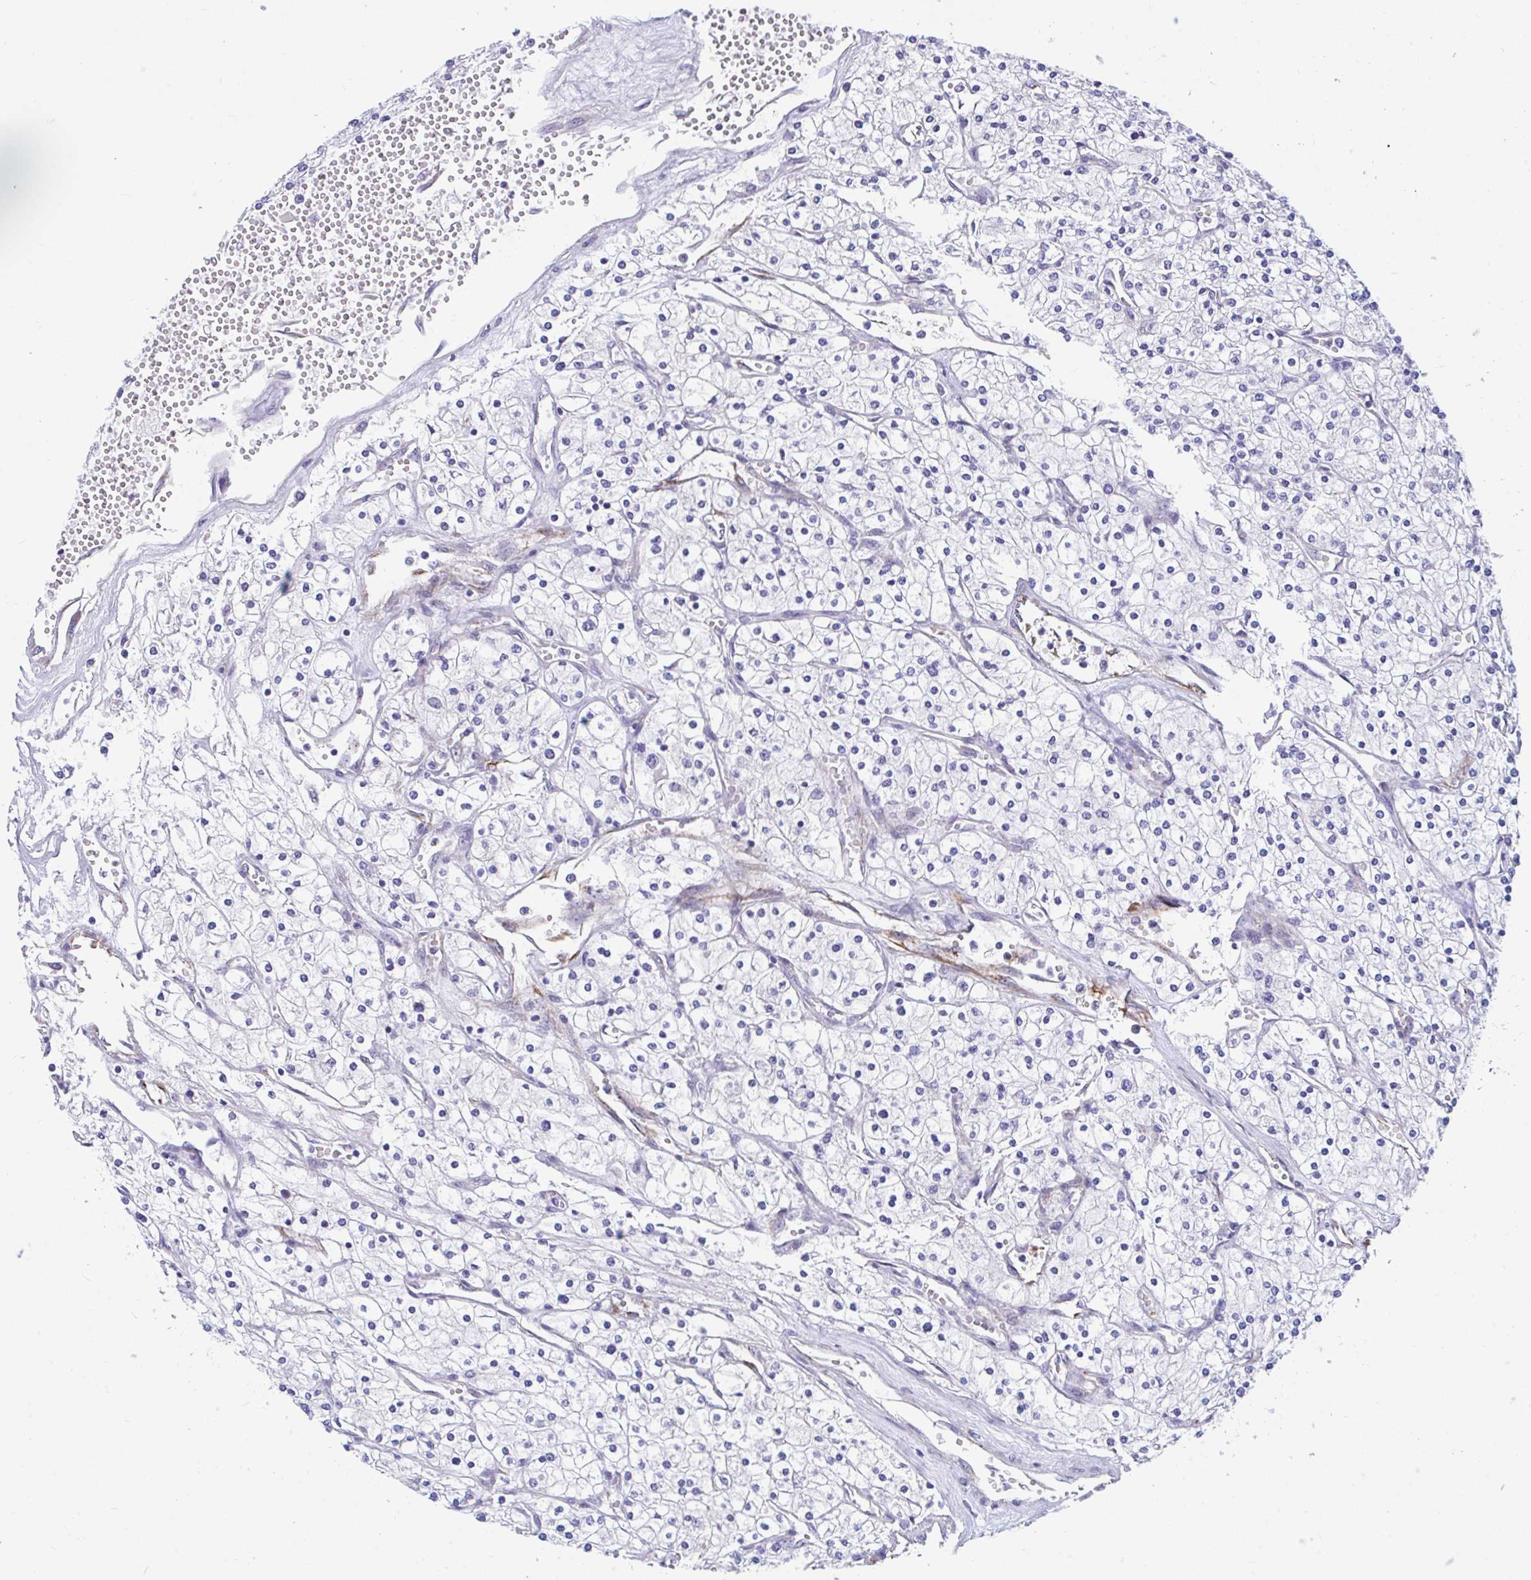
{"staining": {"intensity": "negative", "quantity": "none", "location": "none"}, "tissue": "renal cancer", "cell_type": "Tumor cells", "image_type": "cancer", "snomed": [{"axis": "morphology", "description": "Adenocarcinoma, NOS"}, {"axis": "topography", "description": "Kidney"}], "caption": "Immunohistochemistry micrograph of human renal cancer stained for a protein (brown), which exhibits no expression in tumor cells.", "gene": "WBP1", "patient": {"sex": "male", "age": 80}}